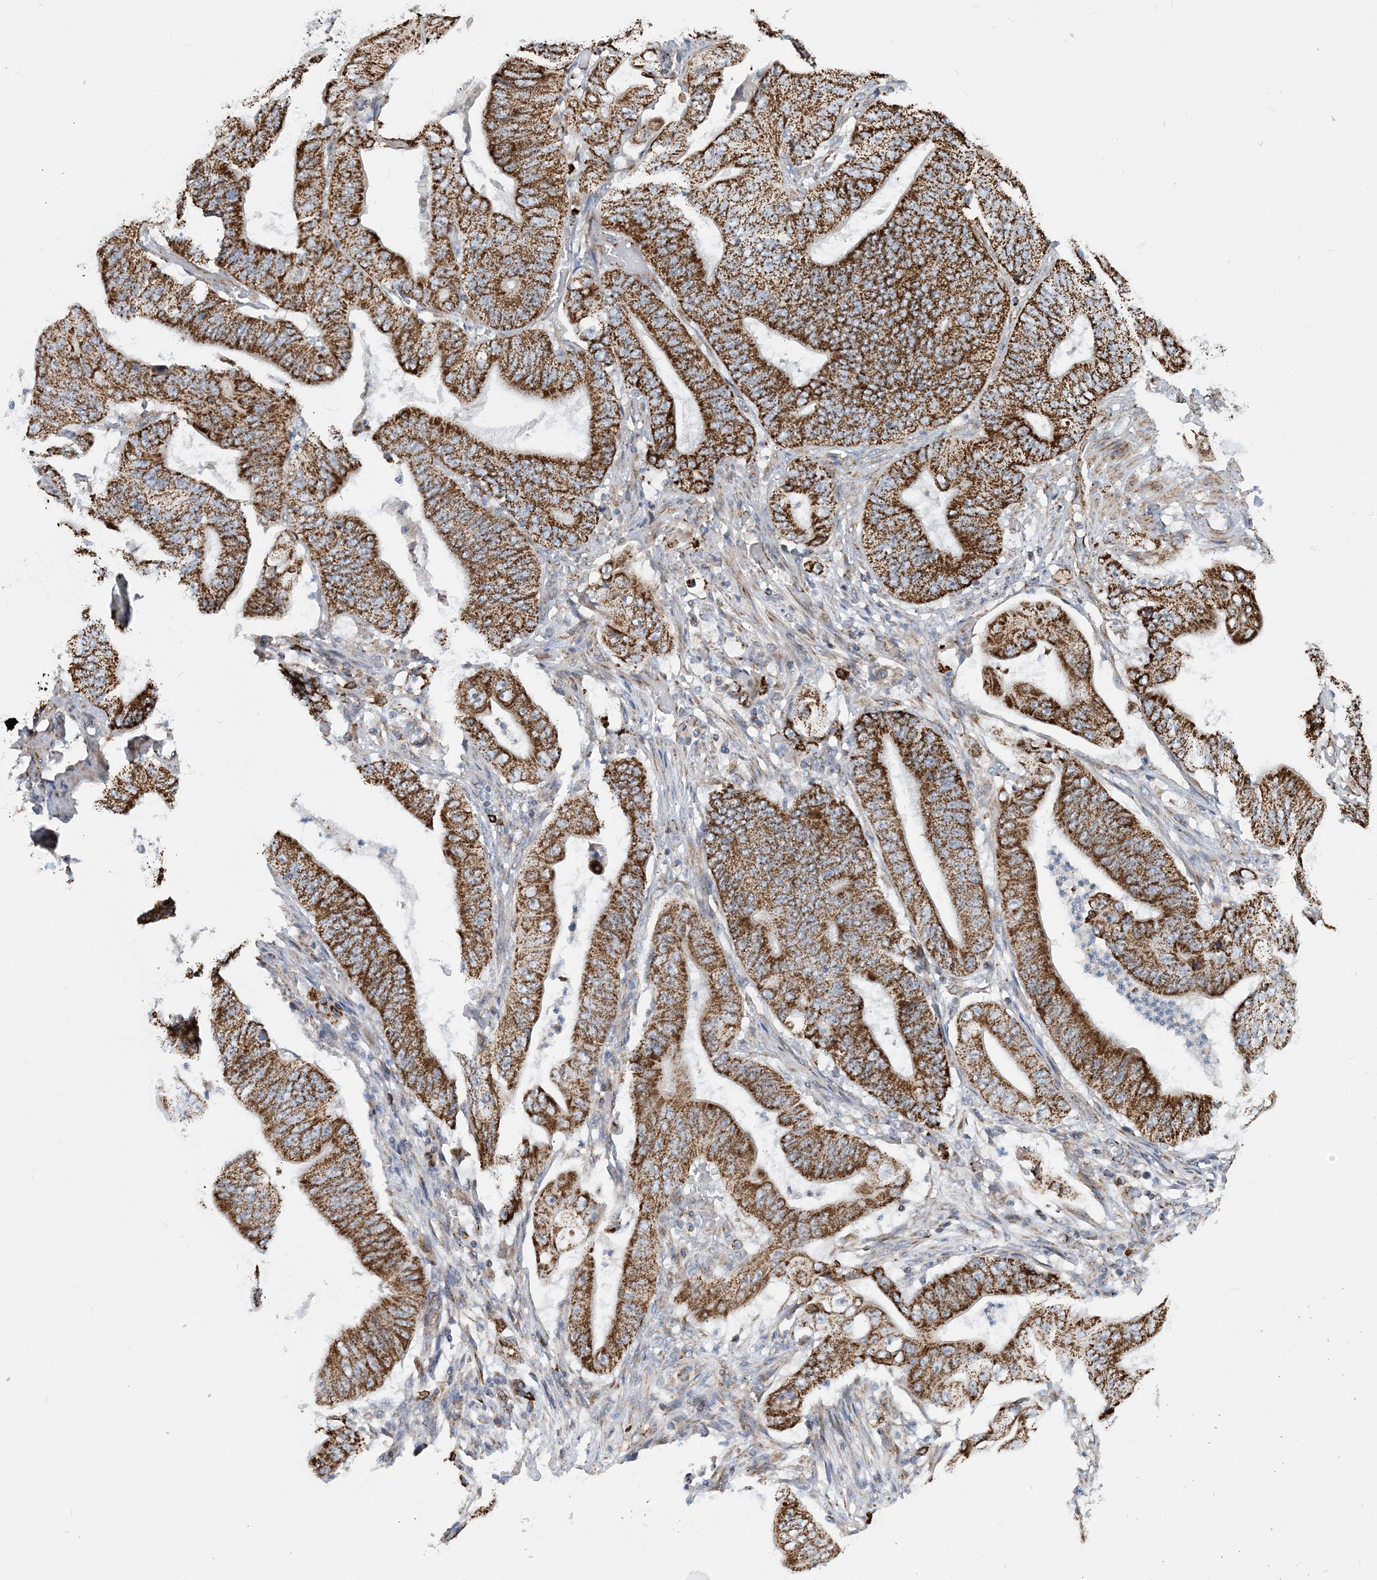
{"staining": {"intensity": "strong", "quantity": ">75%", "location": "cytoplasmic/membranous"}, "tissue": "stomach cancer", "cell_type": "Tumor cells", "image_type": "cancer", "snomed": [{"axis": "morphology", "description": "Adenocarcinoma, NOS"}, {"axis": "topography", "description": "Stomach"}], "caption": "Strong cytoplasmic/membranous protein positivity is appreciated in about >75% of tumor cells in adenocarcinoma (stomach). (Brightfield microscopy of DAB IHC at high magnification).", "gene": "PCDHGA1", "patient": {"sex": "female", "age": 73}}